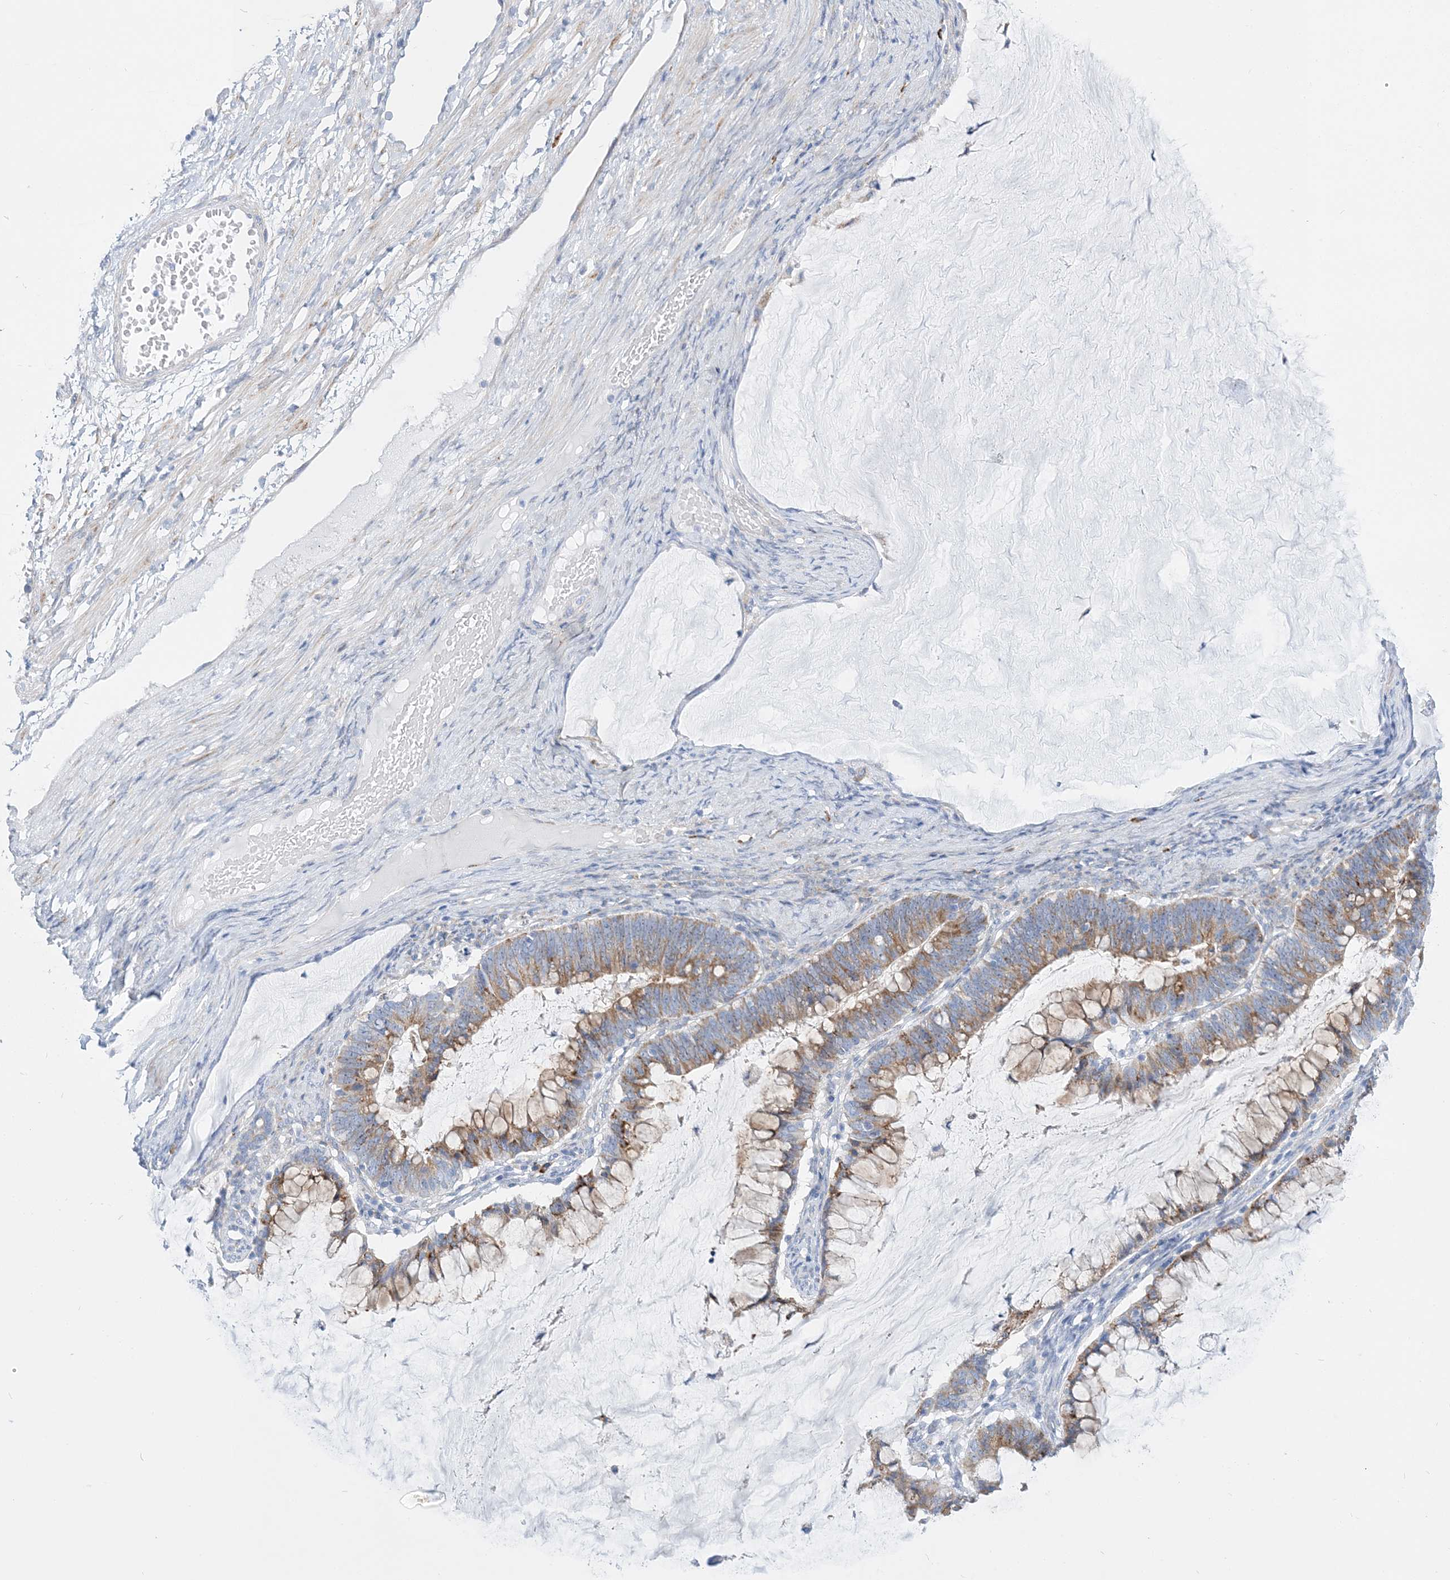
{"staining": {"intensity": "moderate", "quantity": ">75%", "location": "cytoplasmic/membranous"}, "tissue": "ovarian cancer", "cell_type": "Tumor cells", "image_type": "cancer", "snomed": [{"axis": "morphology", "description": "Cystadenocarcinoma, mucinous, NOS"}, {"axis": "topography", "description": "Ovary"}], "caption": "Protein expression by immunohistochemistry reveals moderate cytoplasmic/membranous expression in approximately >75% of tumor cells in ovarian cancer (mucinous cystadenocarcinoma).", "gene": "TSPYL6", "patient": {"sex": "female", "age": 61}}